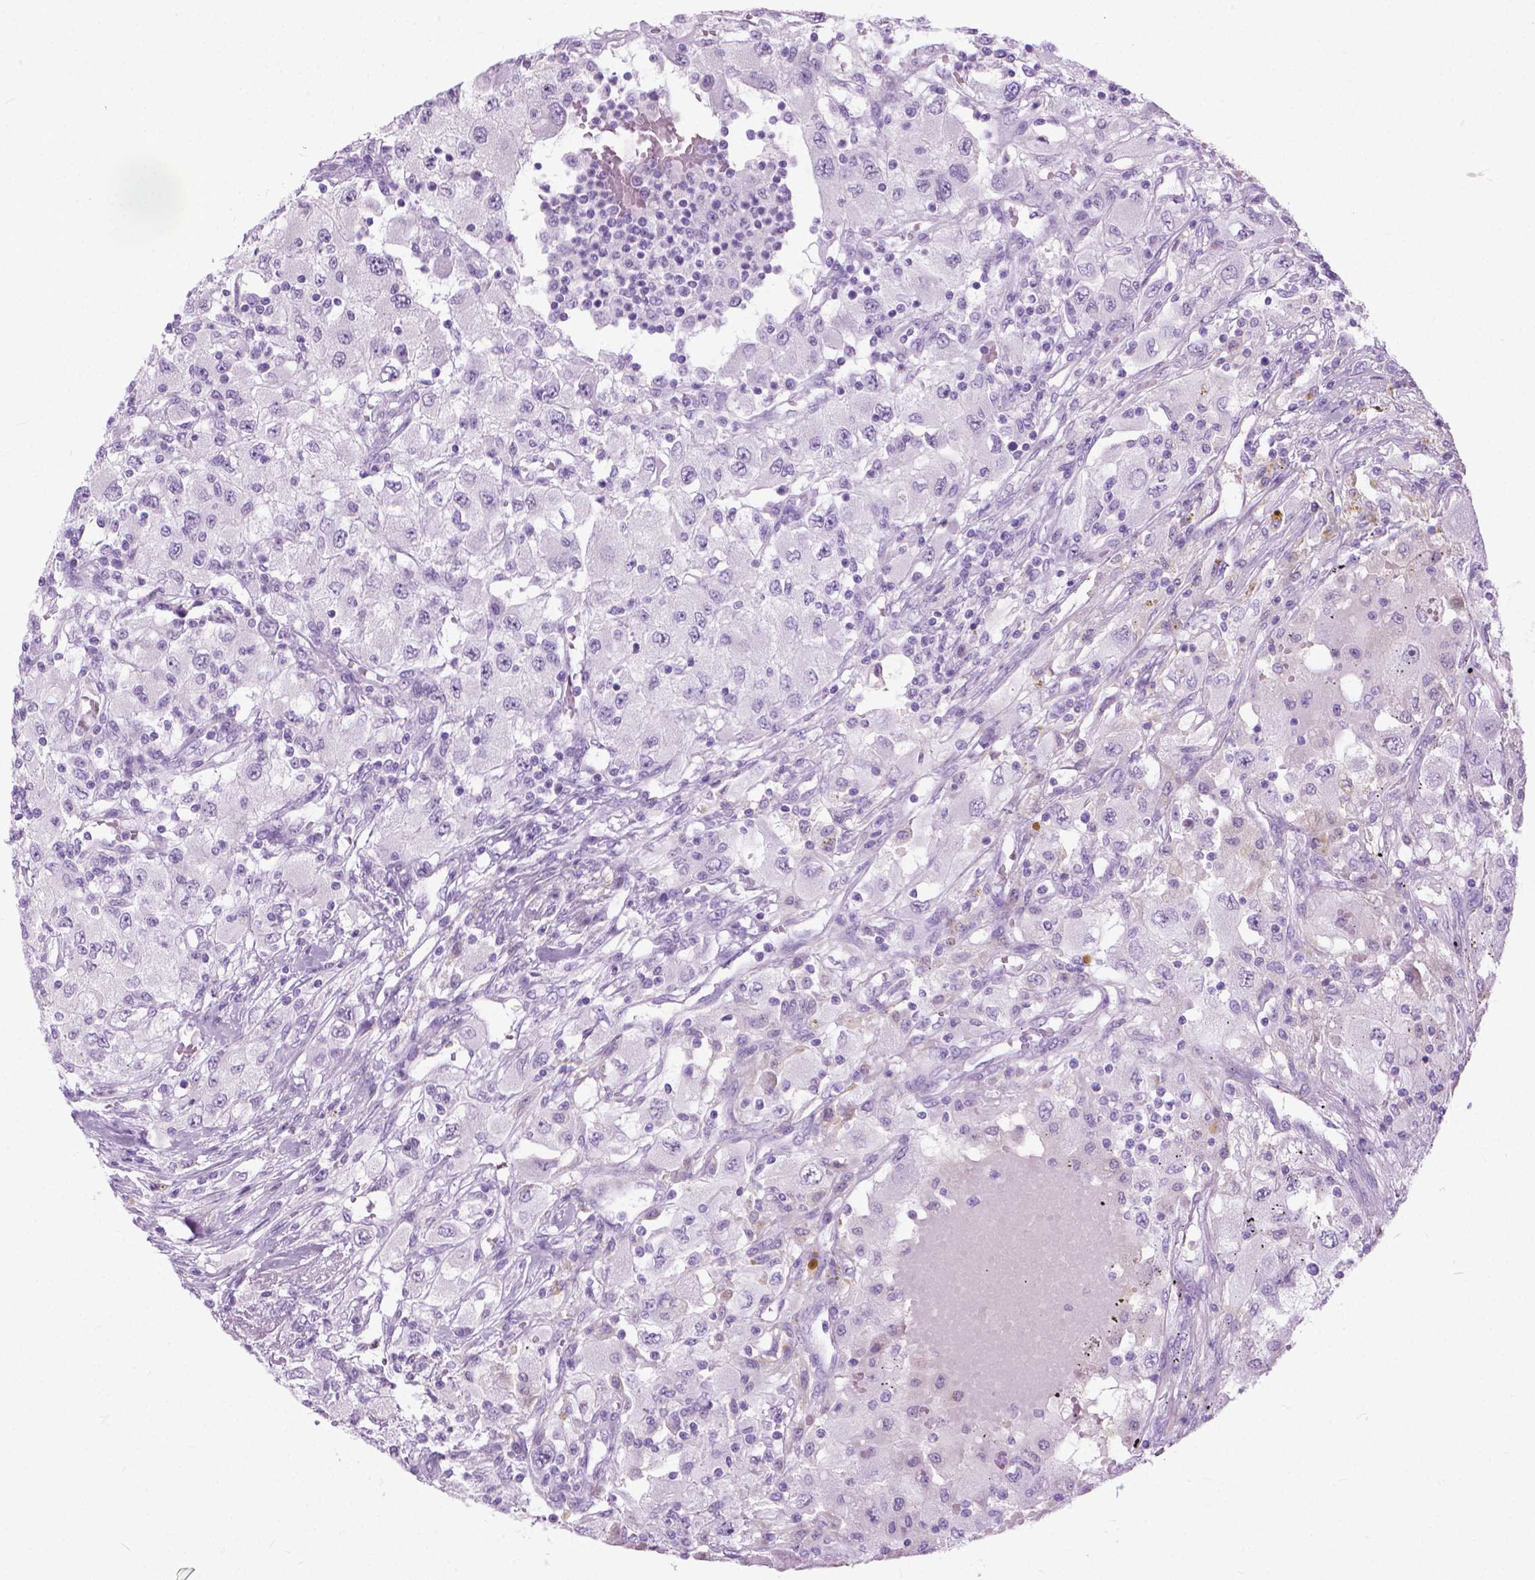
{"staining": {"intensity": "negative", "quantity": "none", "location": "none"}, "tissue": "renal cancer", "cell_type": "Tumor cells", "image_type": "cancer", "snomed": [{"axis": "morphology", "description": "Adenocarcinoma, NOS"}, {"axis": "topography", "description": "Kidney"}], "caption": "A high-resolution photomicrograph shows IHC staining of renal cancer, which displays no significant positivity in tumor cells.", "gene": "HTR2B", "patient": {"sex": "female", "age": 67}}